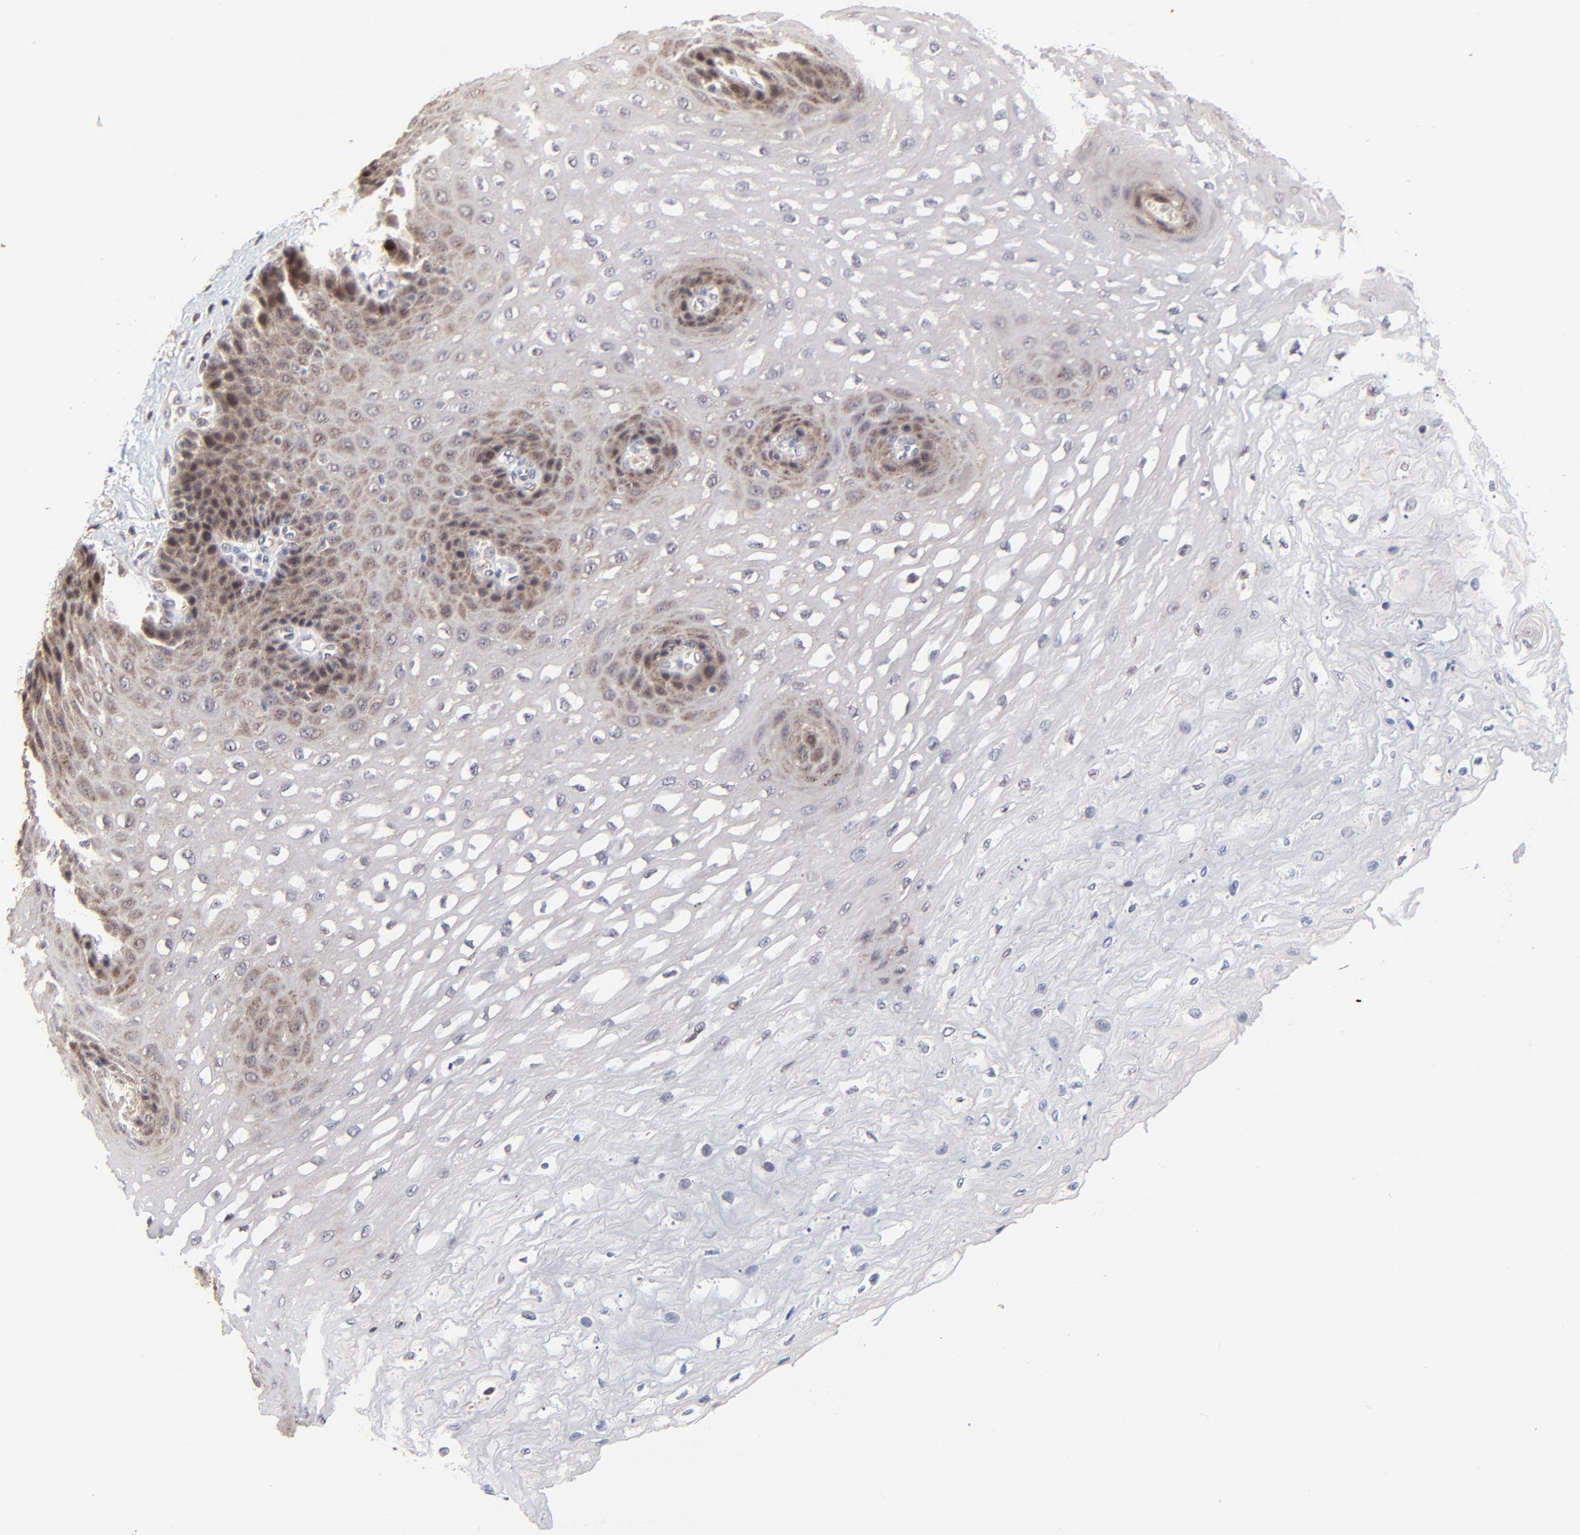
{"staining": {"intensity": "weak", "quantity": "<25%", "location": "nuclear"}, "tissue": "esophagus", "cell_type": "Squamous epithelial cells", "image_type": "normal", "snomed": [{"axis": "morphology", "description": "Normal tissue, NOS"}, {"axis": "topography", "description": "Esophagus"}], "caption": "DAB immunohistochemical staining of normal human esophagus demonstrates no significant positivity in squamous epithelial cells. (DAB (3,3'-diaminobenzidine) immunohistochemistry (IHC), high magnification).", "gene": "FRMD8", "patient": {"sex": "female", "age": 72}}